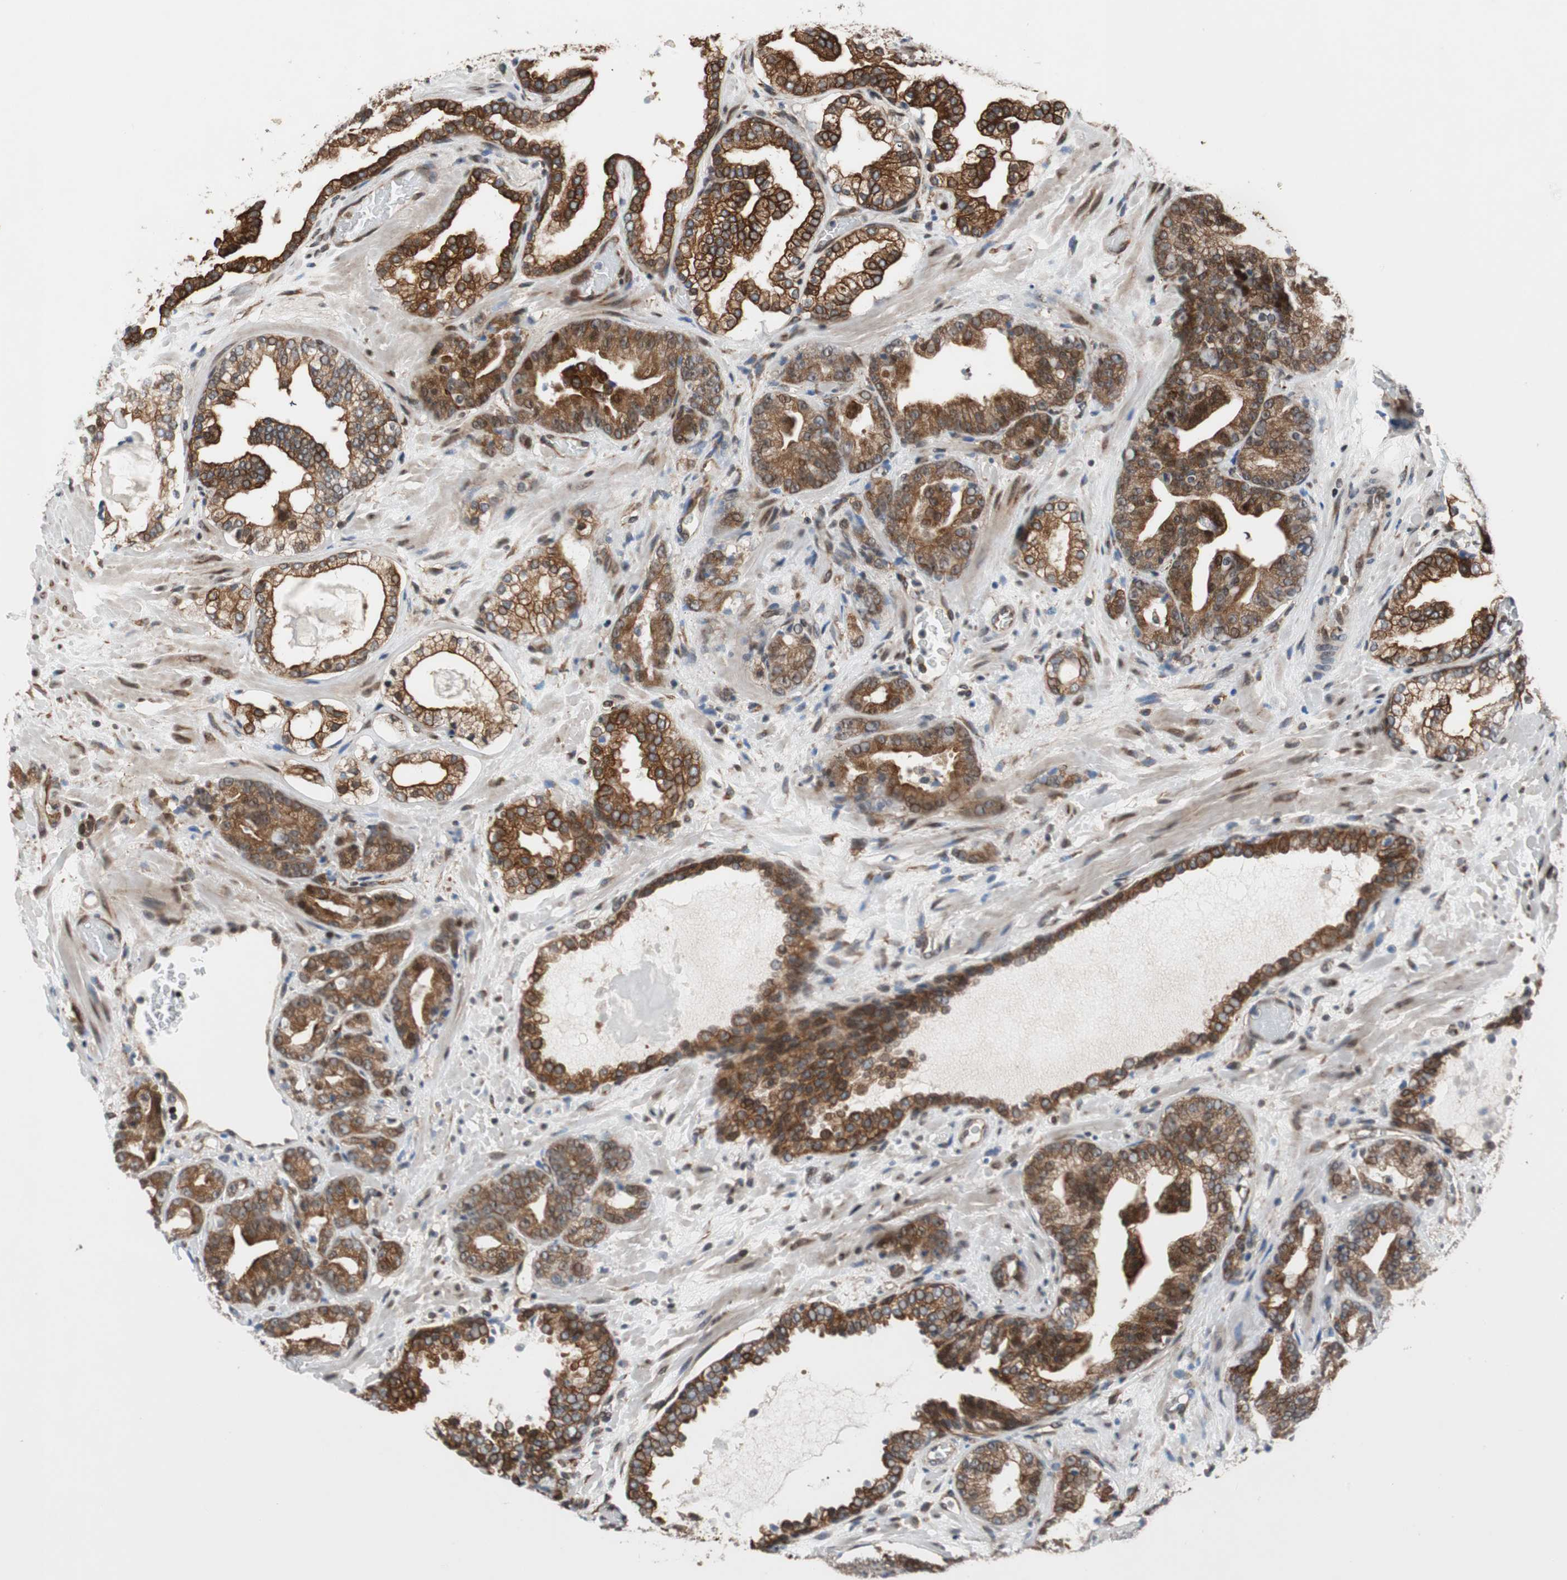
{"staining": {"intensity": "strong", "quantity": ">75%", "location": "cytoplasmic/membranous"}, "tissue": "prostate cancer", "cell_type": "Tumor cells", "image_type": "cancer", "snomed": [{"axis": "morphology", "description": "Adenocarcinoma, Low grade"}, {"axis": "topography", "description": "Prostate"}], "caption": "High-power microscopy captured an immunohistochemistry image of prostate cancer, revealing strong cytoplasmic/membranous expression in about >75% of tumor cells.", "gene": "ZNF512B", "patient": {"sex": "male", "age": 63}}